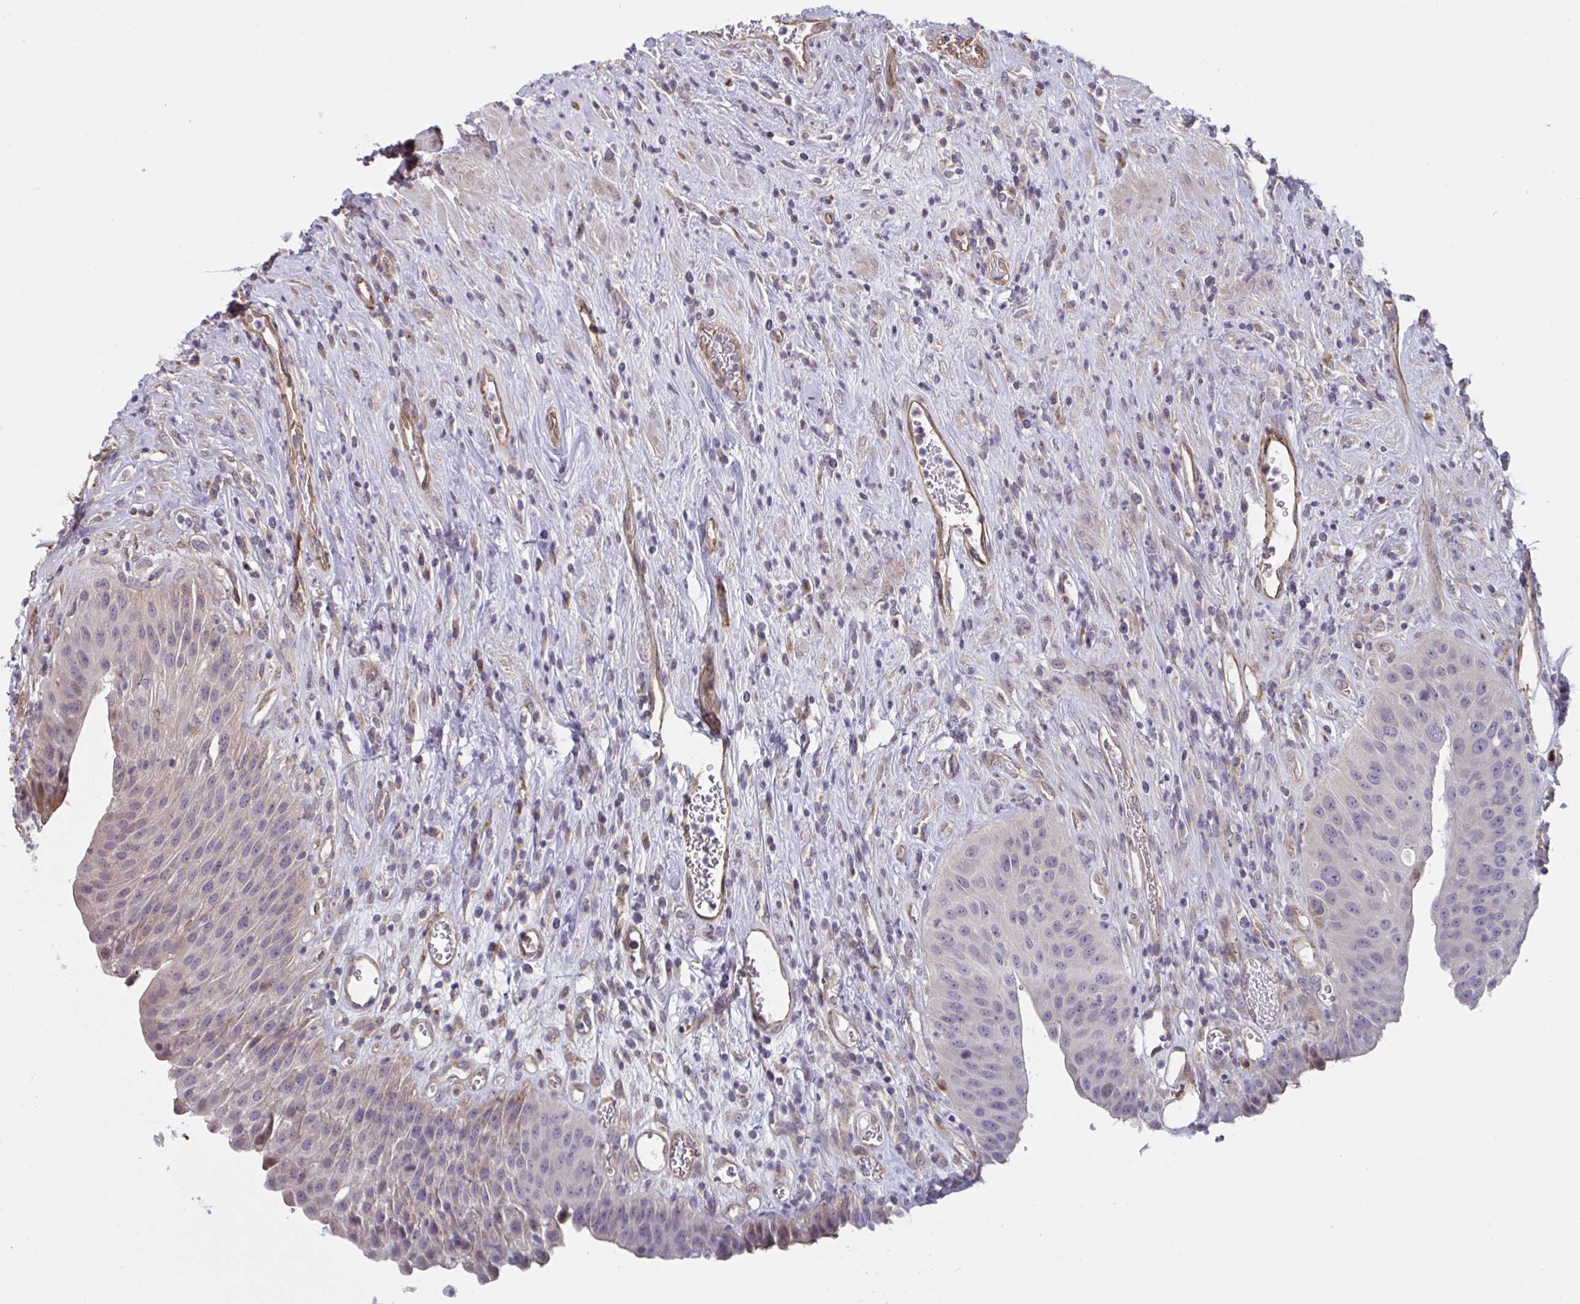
{"staining": {"intensity": "strong", "quantity": "25%-75%", "location": "cytoplasmic/membranous"}, "tissue": "urinary bladder", "cell_type": "Urothelial cells", "image_type": "normal", "snomed": [{"axis": "morphology", "description": "Normal tissue, NOS"}, {"axis": "topography", "description": "Urinary bladder"}], "caption": "This photomicrograph demonstrates benign urinary bladder stained with immunohistochemistry (IHC) to label a protein in brown. The cytoplasmic/membranous of urothelial cells show strong positivity for the protein. Nuclei are counter-stained blue.", "gene": "TNFSF10", "patient": {"sex": "female", "age": 56}}